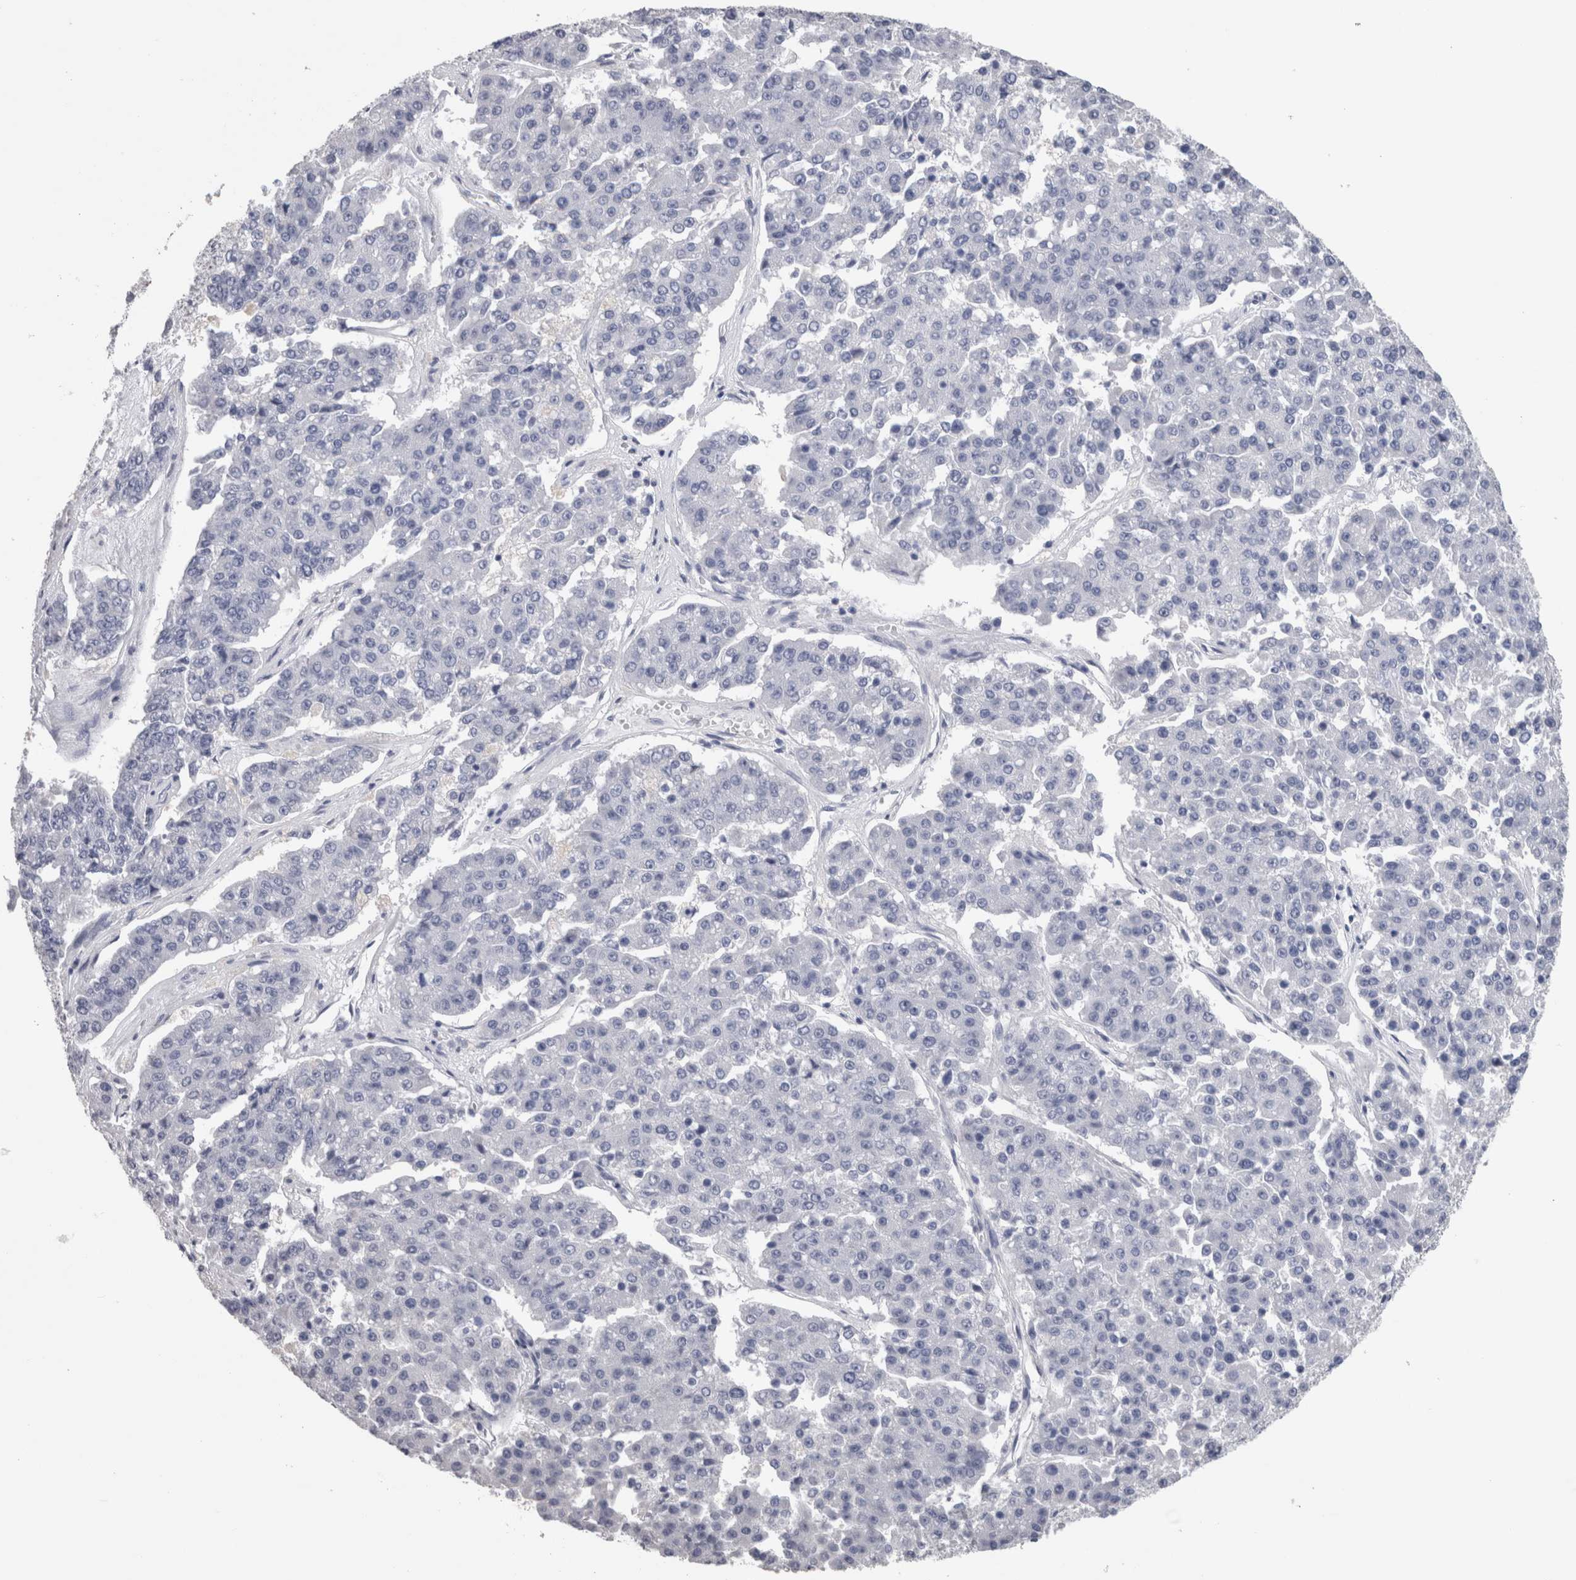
{"staining": {"intensity": "negative", "quantity": "none", "location": "none"}, "tissue": "pancreatic cancer", "cell_type": "Tumor cells", "image_type": "cancer", "snomed": [{"axis": "morphology", "description": "Adenocarcinoma, NOS"}, {"axis": "topography", "description": "Pancreas"}], "caption": "There is no significant staining in tumor cells of pancreatic cancer.", "gene": "CA8", "patient": {"sex": "male", "age": 50}}